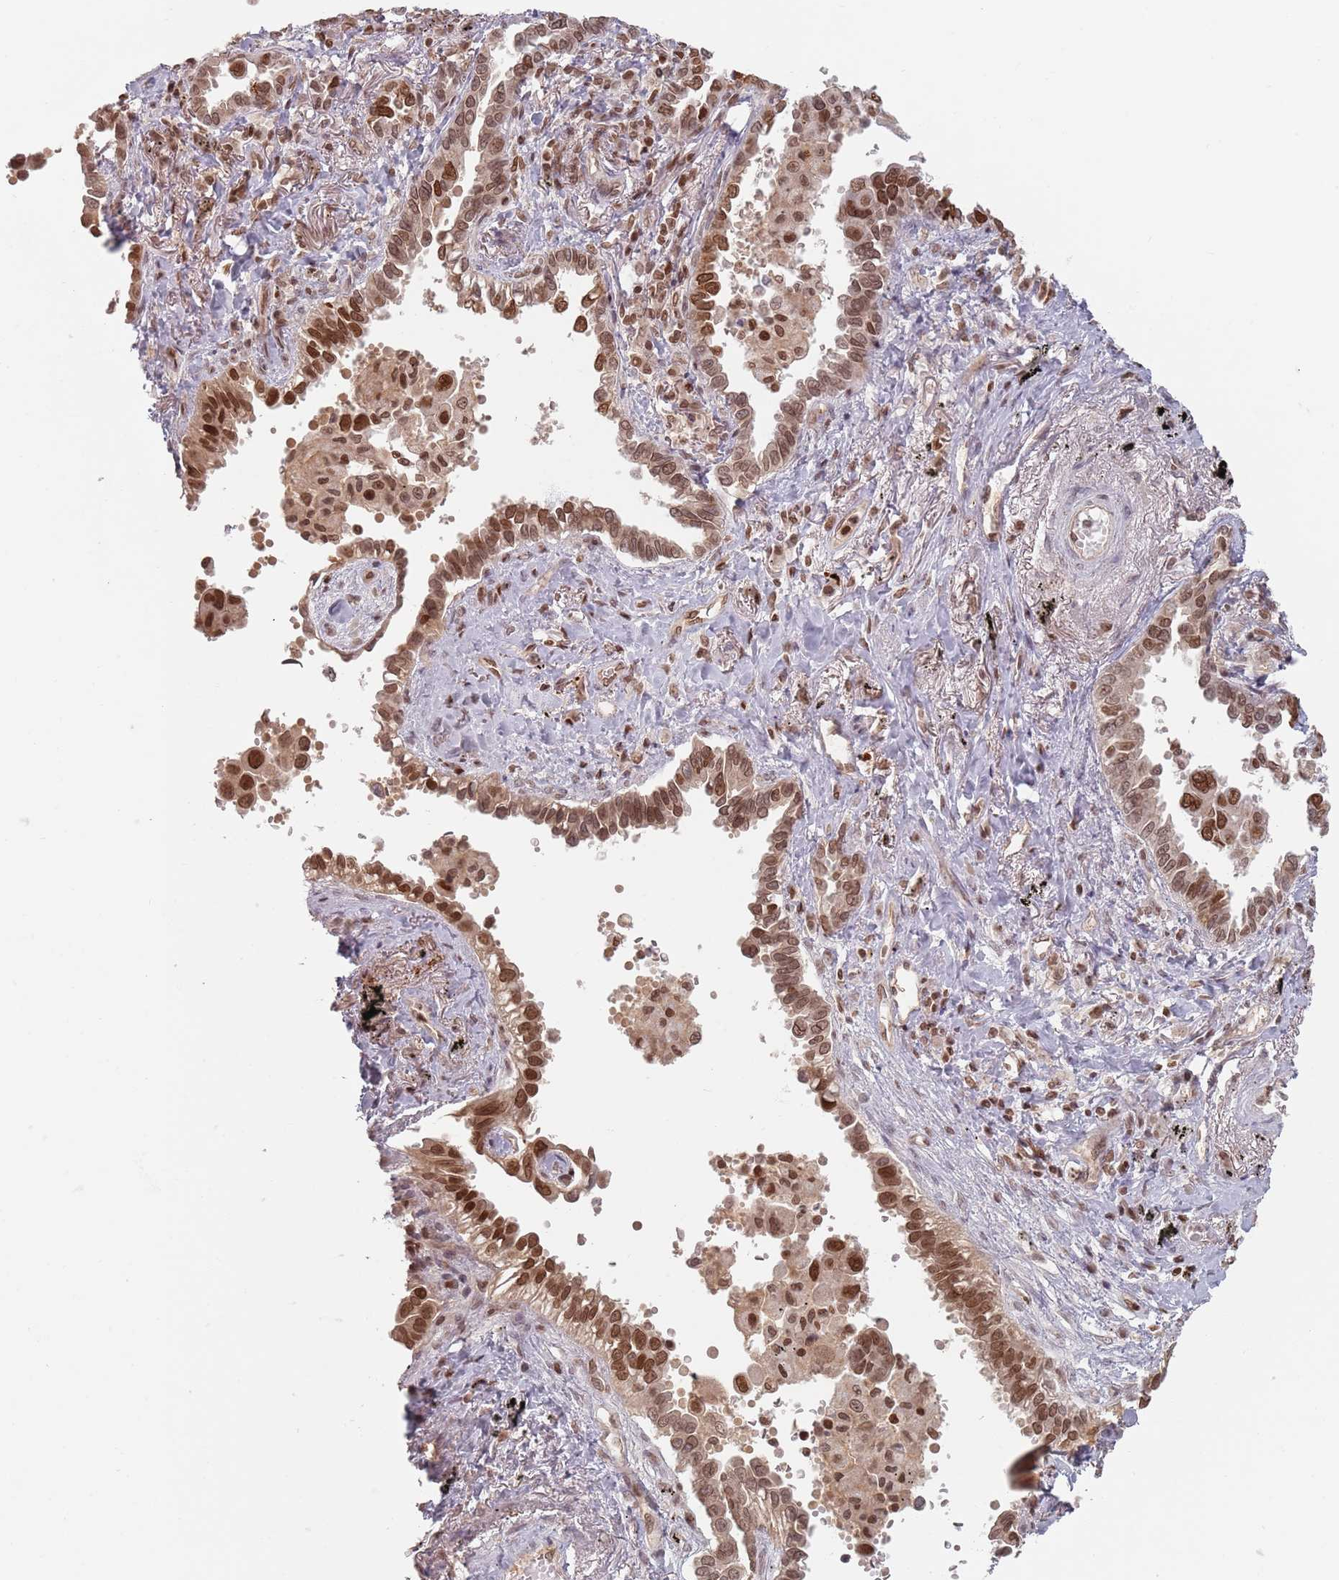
{"staining": {"intensity": "strong", "quantity": ">75%", "location": "cytoplasmic/membranous,nuclear"}, "tissue": "lung cancer", "cell_type": "Tumor cells", "image_type": "cancer", "snomed": [{"axis": "morphology", "description": "Adenocarcinoma, NOS"}, {"axis": "topography", "description": "Lung"}], "caption": "Immunohistochemistry (IHC) histopathology image of human lung cancer (adenocarcinoma) stained for a protein (brown), which demonstrates high levels of strong cytoplasmic/membranous and nuclear expression in about >75% of tumor cells.", "gene": "NUP50", "patient": {"sex": "male", "age": 67}}